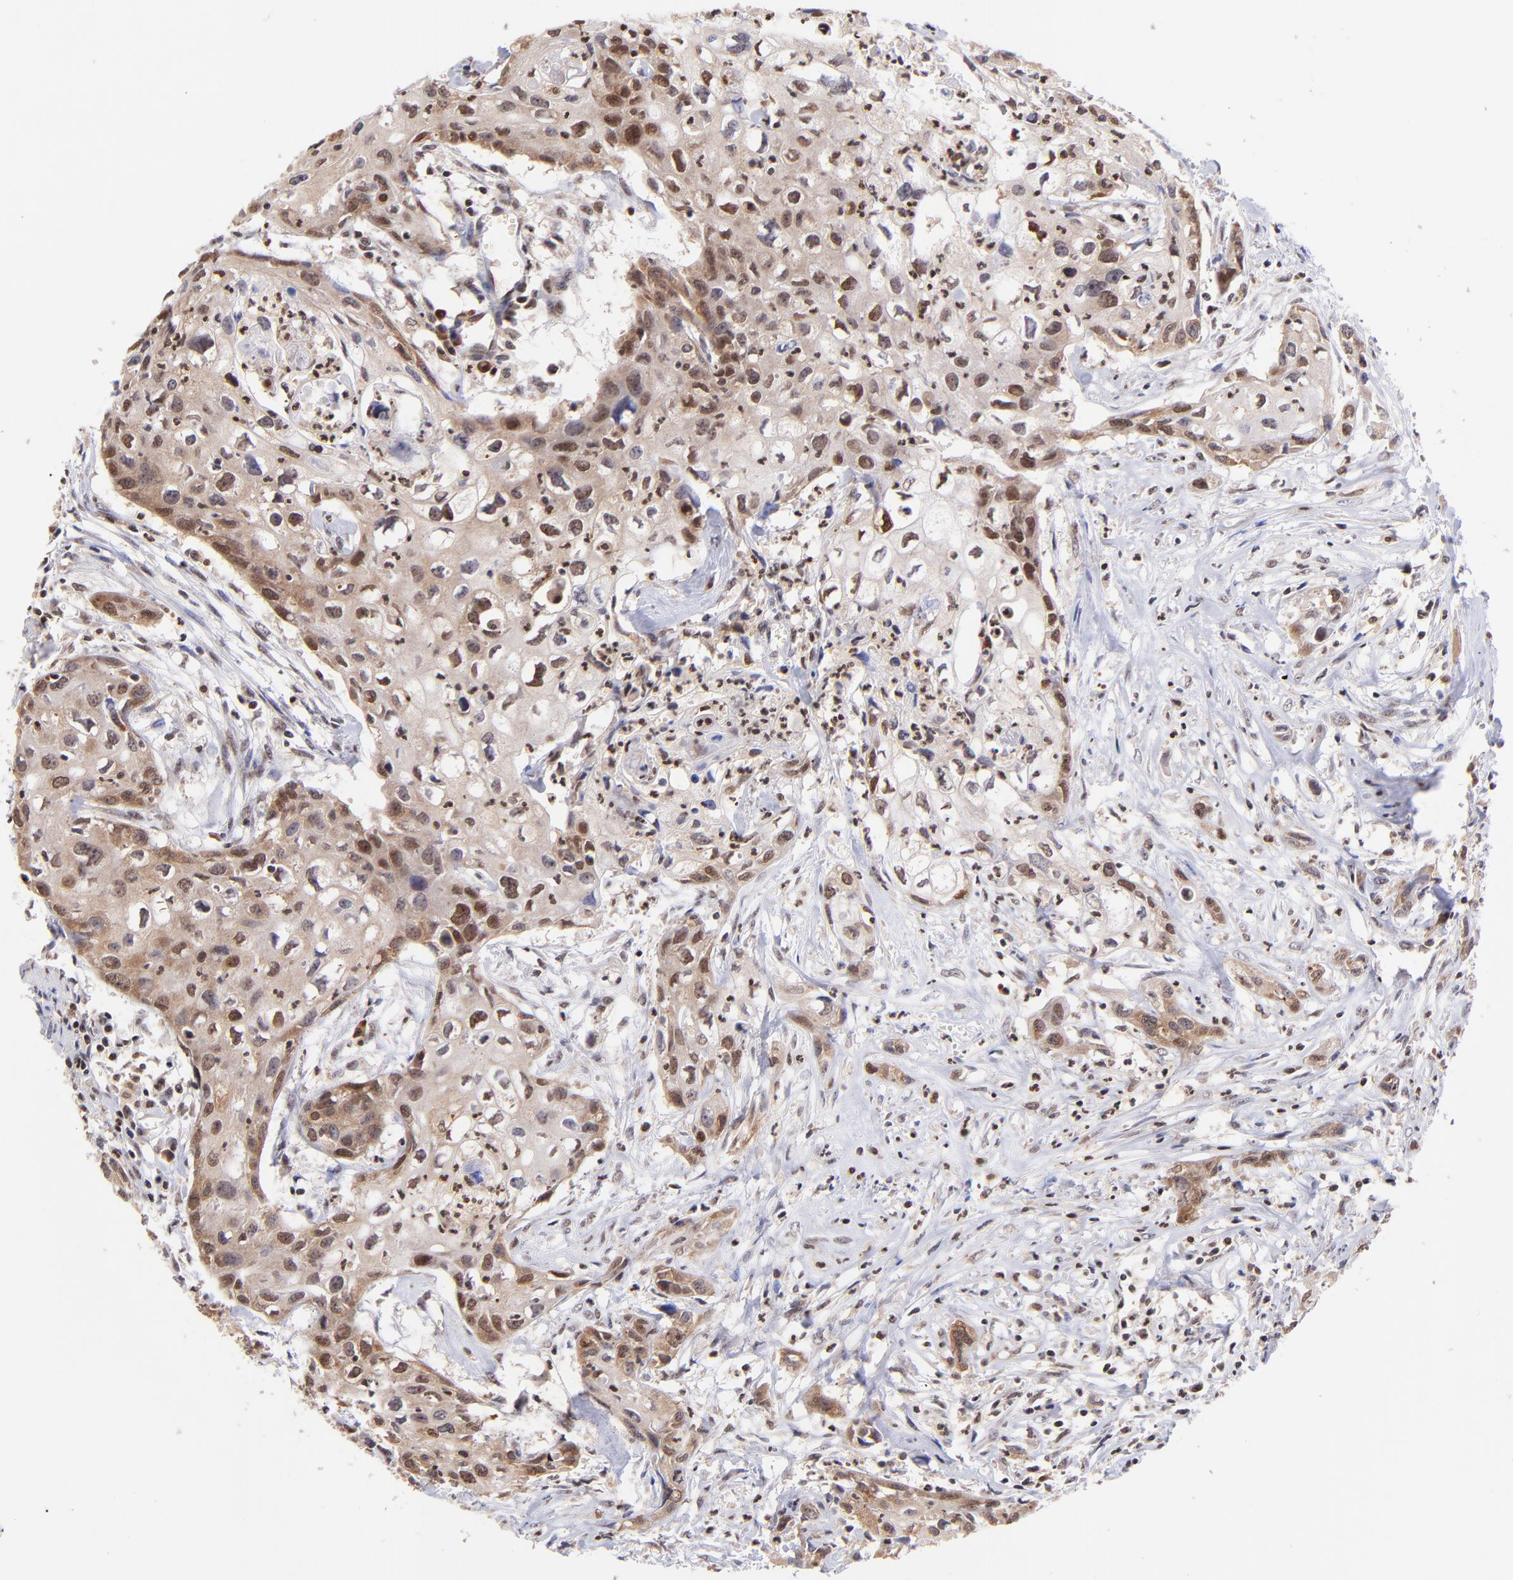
{"staining": {"intensity": "moderate", "quantity": ">75%", "location": "cytoplasmic/membranous,nuclear"}, "tissue": "urothelial cancer", "cell_type": "Tumor cells", "image_type": "cancer", "snomed": [{"axis": "morphology", "description": "Urothelial carcinoma, High grade"}, {"axis": "topography", "description": "Urinary bladder"}], "caption": "High-magnification brightfield microscopy of urothelial carcinoma (high-grade) stained with DAB (brown) and counterstained with hematoxylin (blue). tumor cells exhibit moderate cytoplasmic/membranous and nuclear staining is identified in approximately>75% of cells.", "gene": "WDR25", "patient": {"sex": "male", "age": 54}}